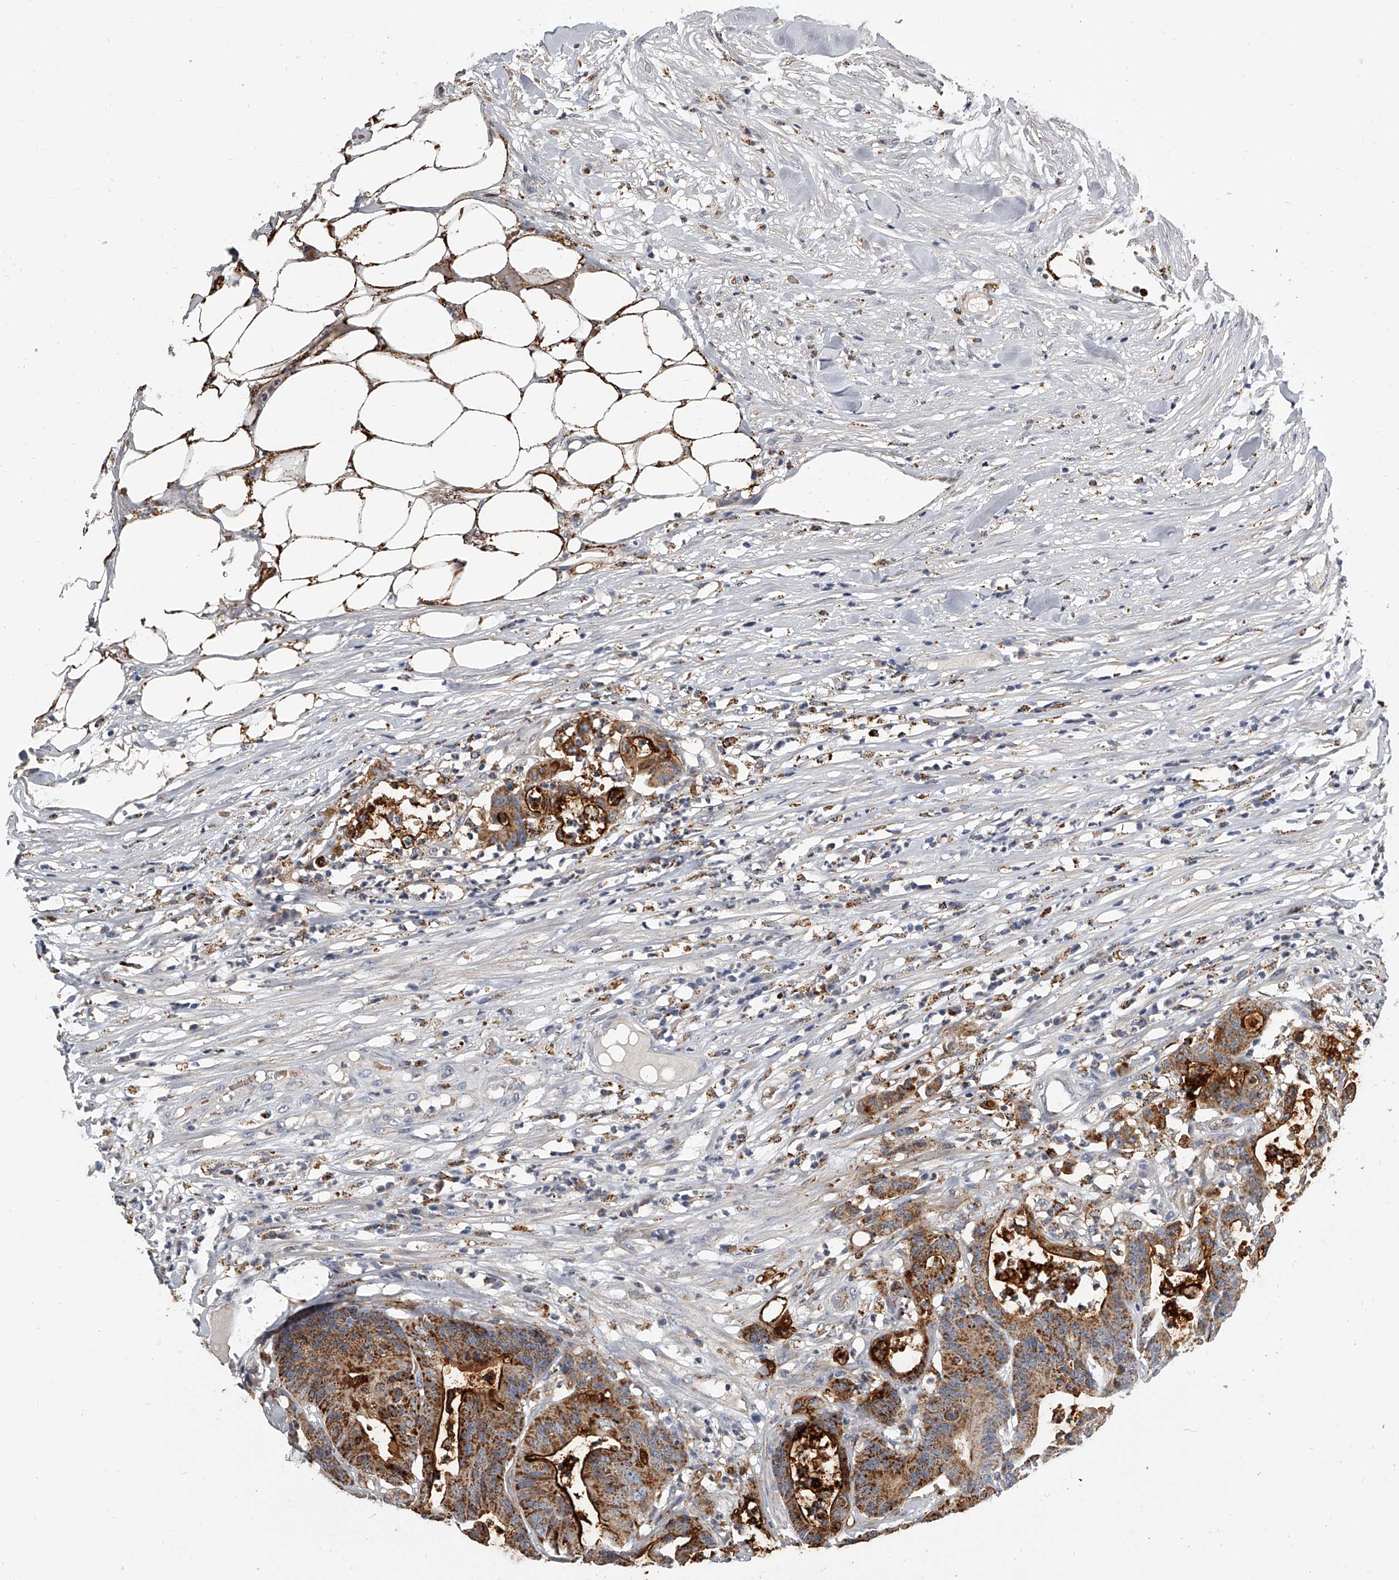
{"staining": {"intensity": "strong", "quantity": ">75%", "location": "cytoplasmic/membranous"}, "tissue": "colorectal cancer", "cell_type": "Tumor cells", "image_type": "cancer", "snomed": [{"axis": "morphology", "description": "Adenocarcinoma, NOS"}, {"axis": "topography", "description": "Colon"}], "caption": "Human colorectal cancer stained with a brown dye shows strong cytoplasmic/membranous positive positivity in approximately >75% of tumor cells.", "gene": "KLHL7", "patient": {"sex": "female", "age": 84}}